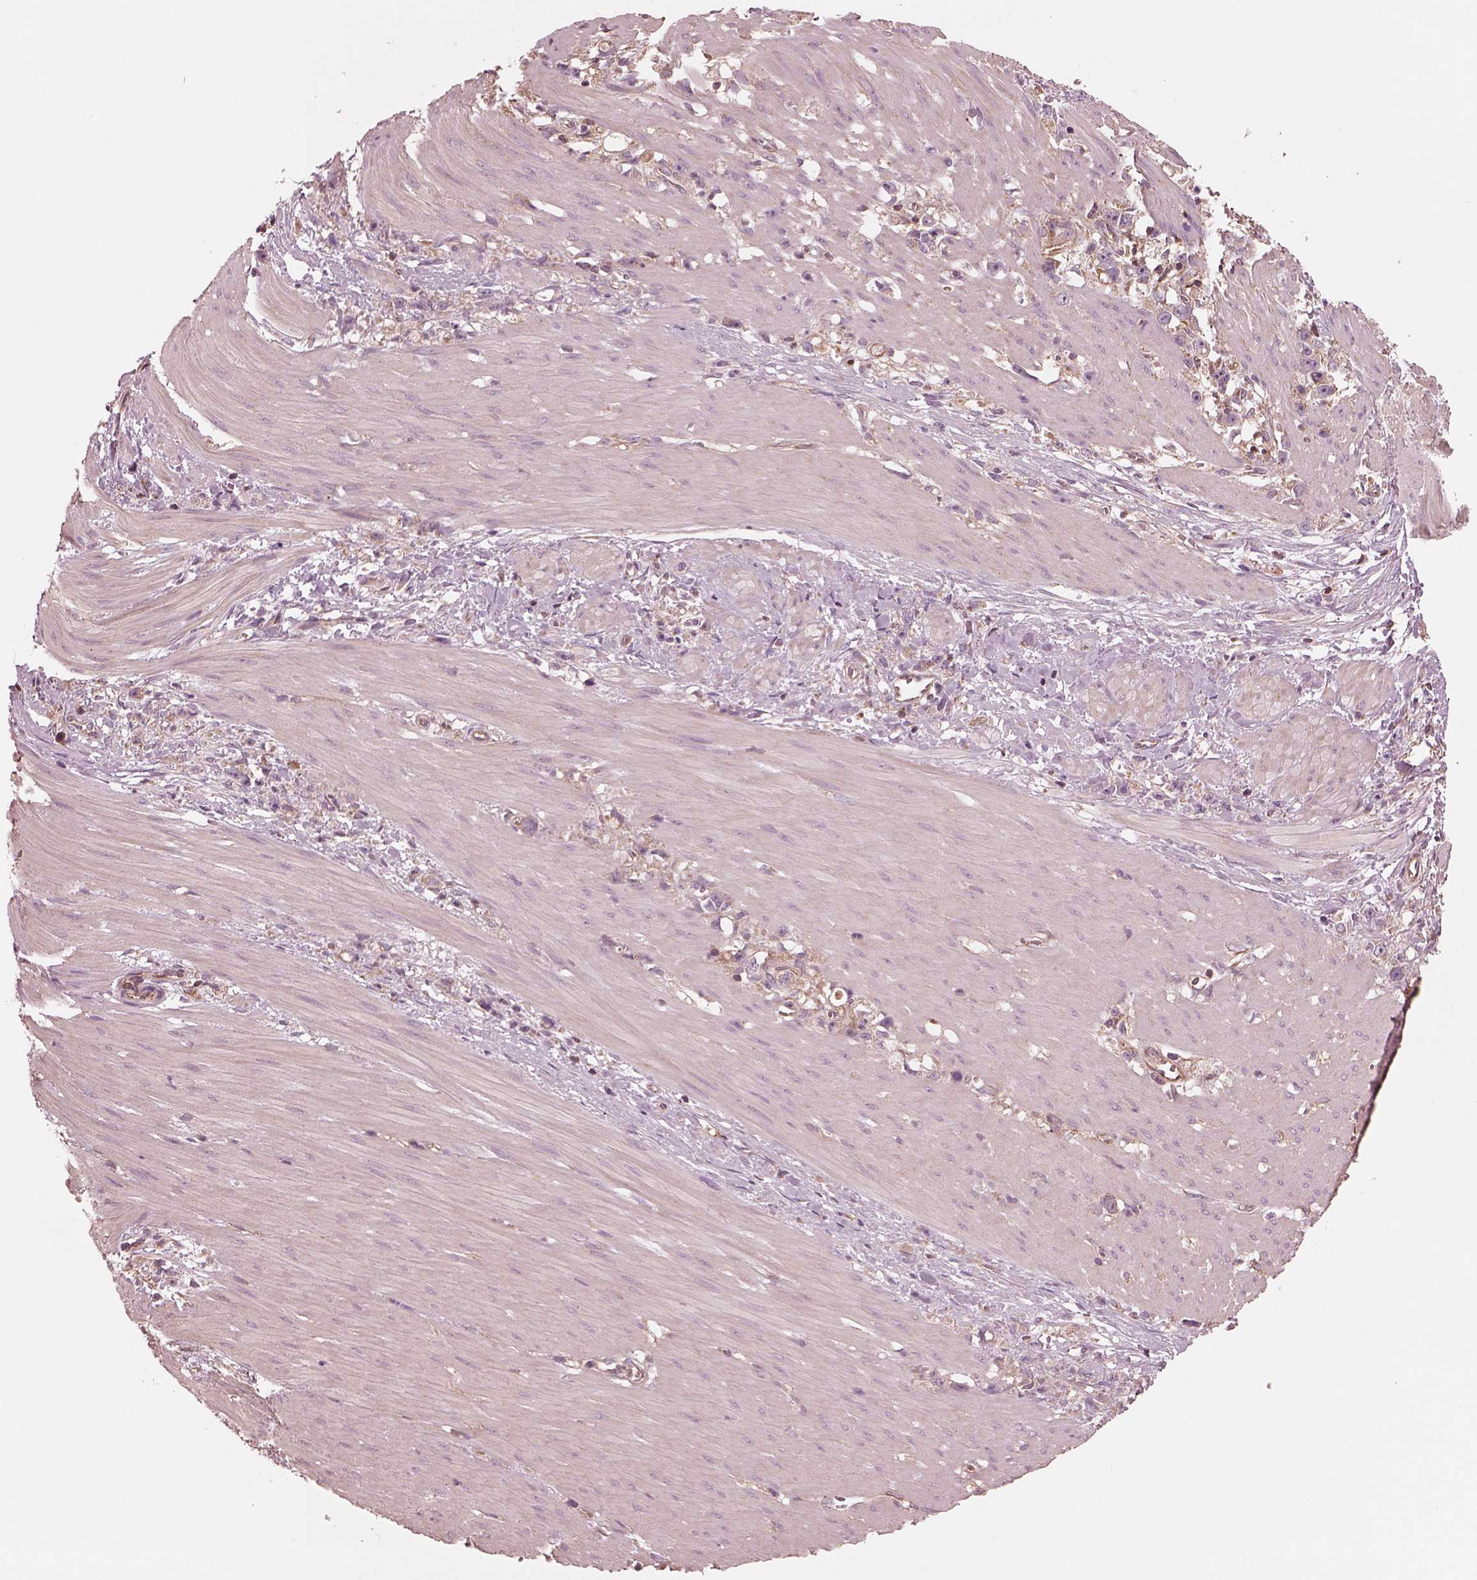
{"staining": {"intensity": "moderate", "quantity": ">75%", "location": "cytoplasmic/membranous"}, "tissue": "stomach cancer", "cell_type": "Tumor cells", "image_type": "cancer", "snomed": [{"axis": "morphology", "description": "Adenocarcinoma, NOS"}, {"axis": "topography", "description": "Stomach"}], "caption": "Immunohistochemistry image of stomach cancer stained for a protein (brown), which exhibits medium levels of moderate cytoplasmic/membranous positivity in about >75% of tumor cells.", "gene": "STK33", "patient": {"sex": "female", "age": 59}}